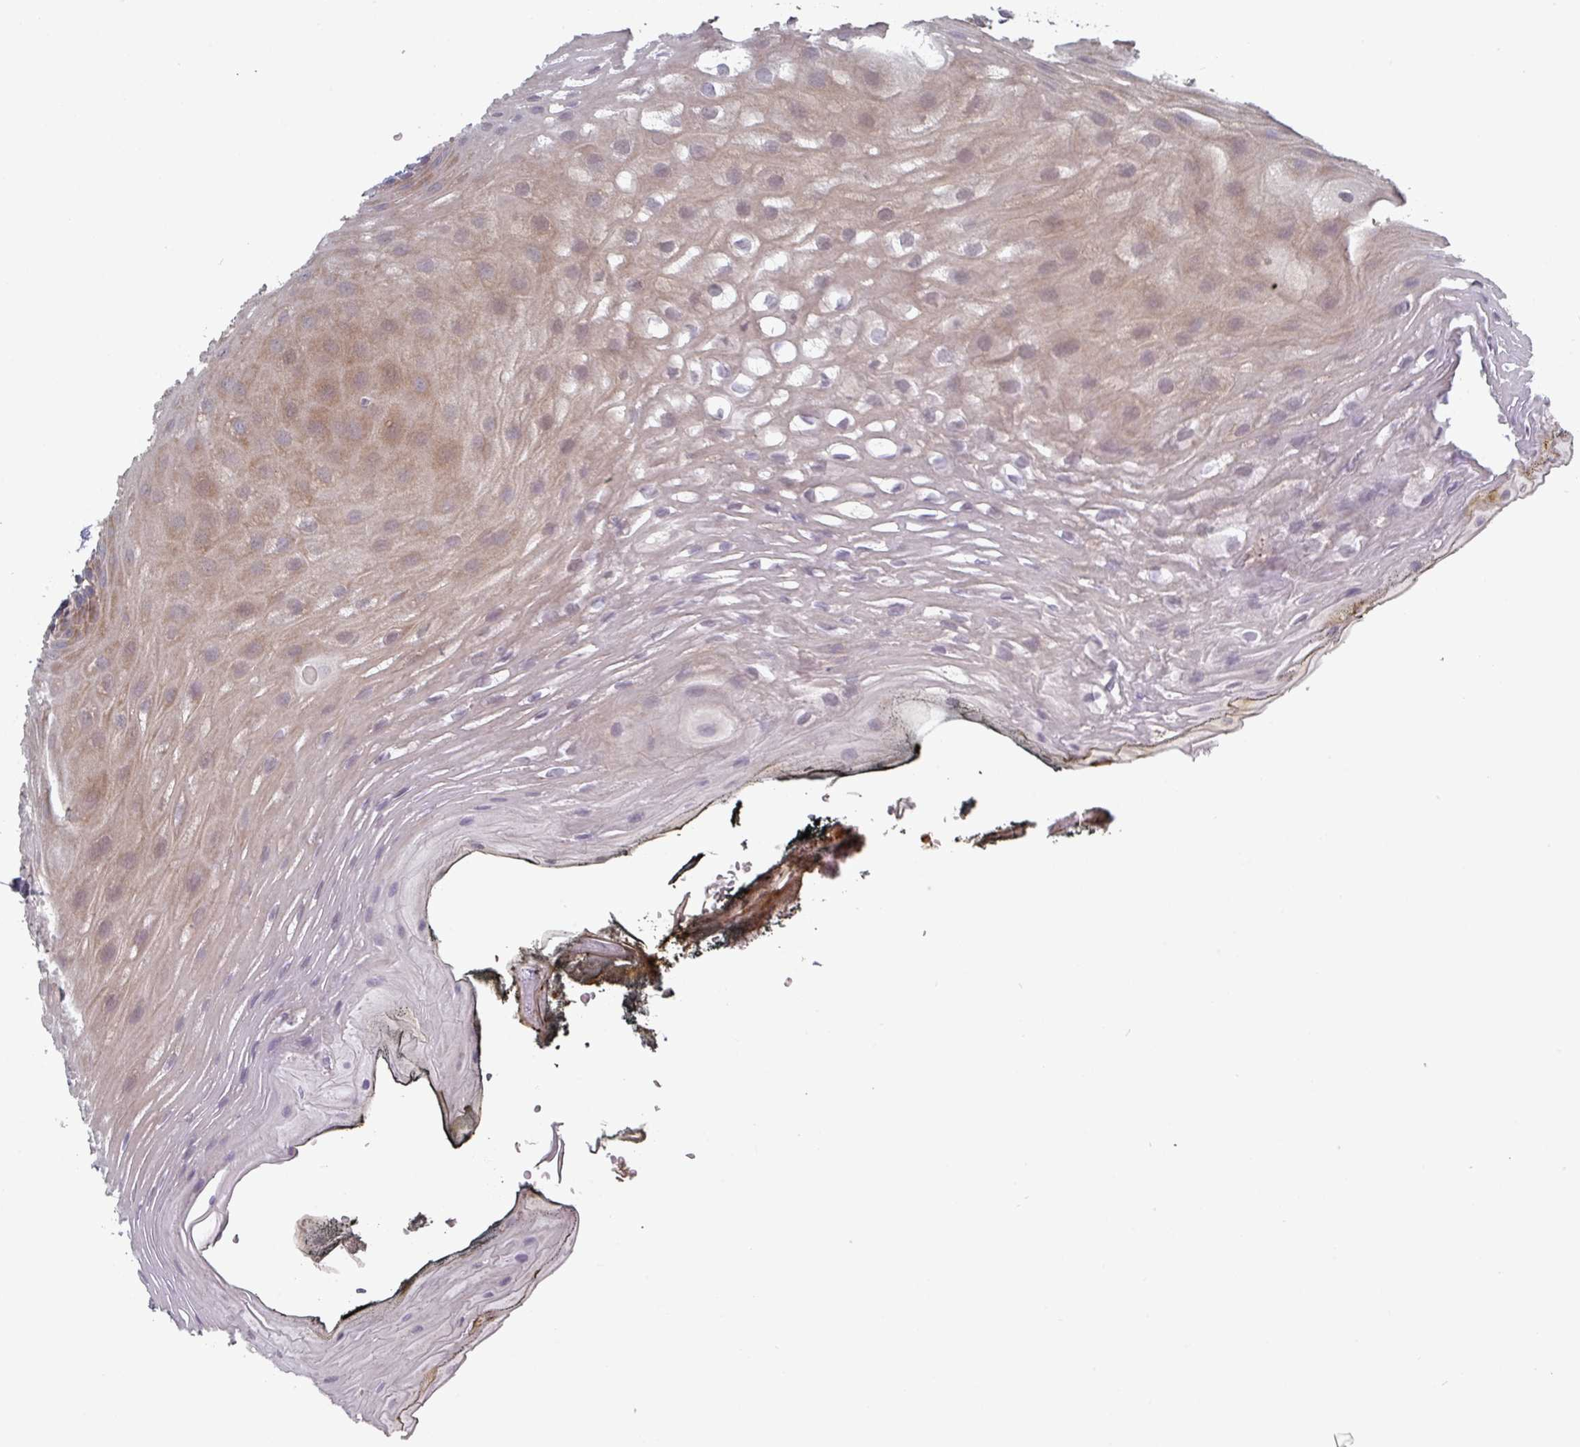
{"staining": {"intensity": "weak", "quantity": "25%-75%", "location": "cytoplasmic/membranous"}, "tissue": "oral mucosa", "cell_type": "Squamous epithelial cells", "image_type": "normal", "snomed": [{"axis": "morphology", "description": "Normal tissue, NOS"}, {"axis": "topography", "description": "Oral tissue"}, {"axis": "topography", "description": "Tounge, NOS"}], "caption": "DAB immunohistochemical staining of benign oral mucosa exhibits weak cytoplasmic/membranous protein positivity in about 25%-75% of squamous epithelial cells.", "gene": "PRAMEF7", "patient": {"sex": "female", "age": 81}}